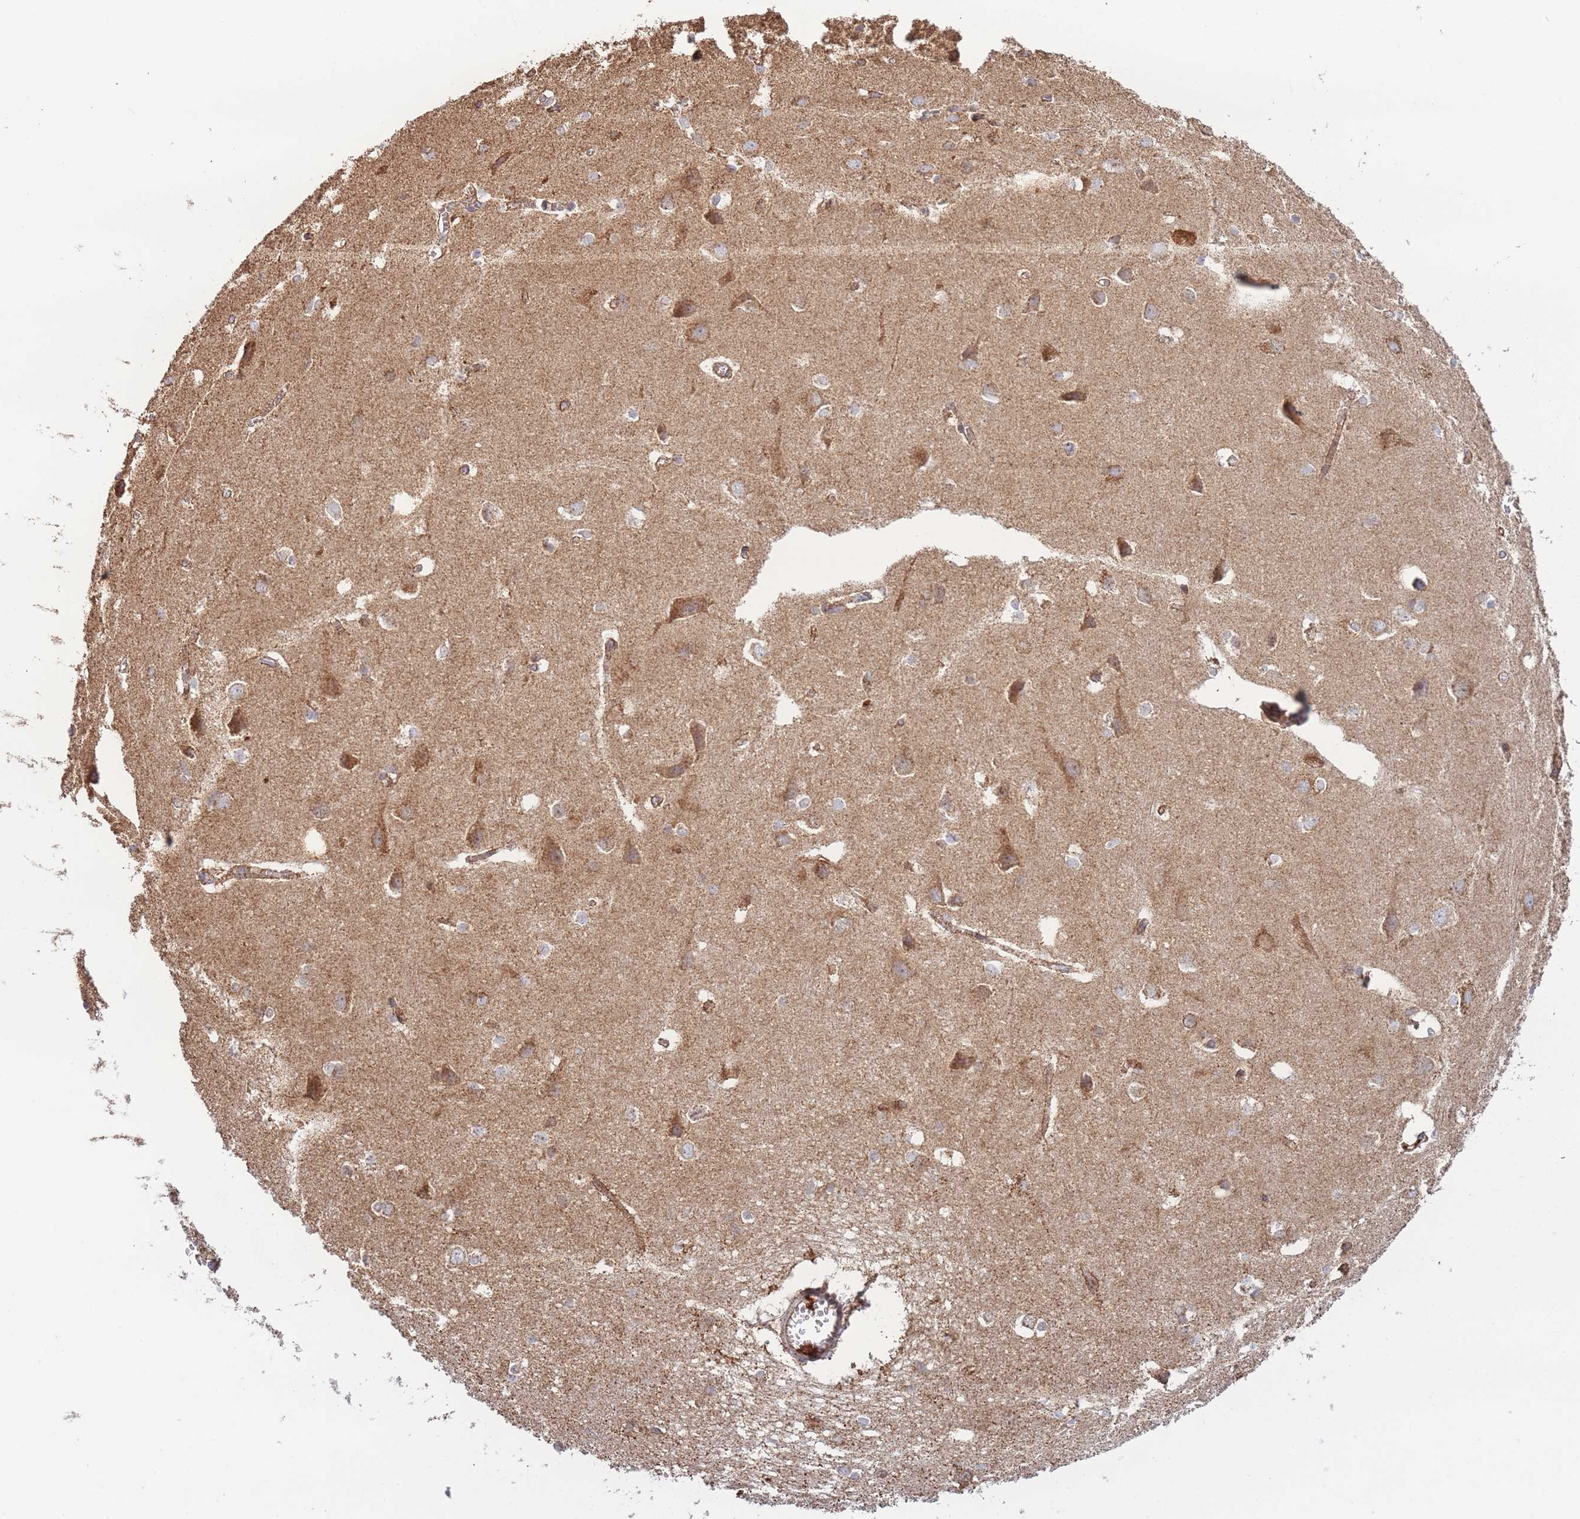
{"staining": {"intensity": "moderate", "quantity": ">75%", "location": "cytoplasmic/membranous"}, "tissue": "cerebral cortex", "cell_type": "Endothelial cells", "image_type": "normal", "snomed": [{"axis": "morphology", "description": "Normal tissue, NOS"}, {"axis": "topography", "description": "Cerebral cortex"}], "caption": "Protein expression analysis of unremarkable cerebral cortex demonstrates moderate cytoplasmic/membranous staining in approximately >75% of endothelial cells. (brown staining indicates protein expression, while blue staining denotes nuclei).", "gene": "MRPL17", "patient": {"sex": "male", "age": 37}}